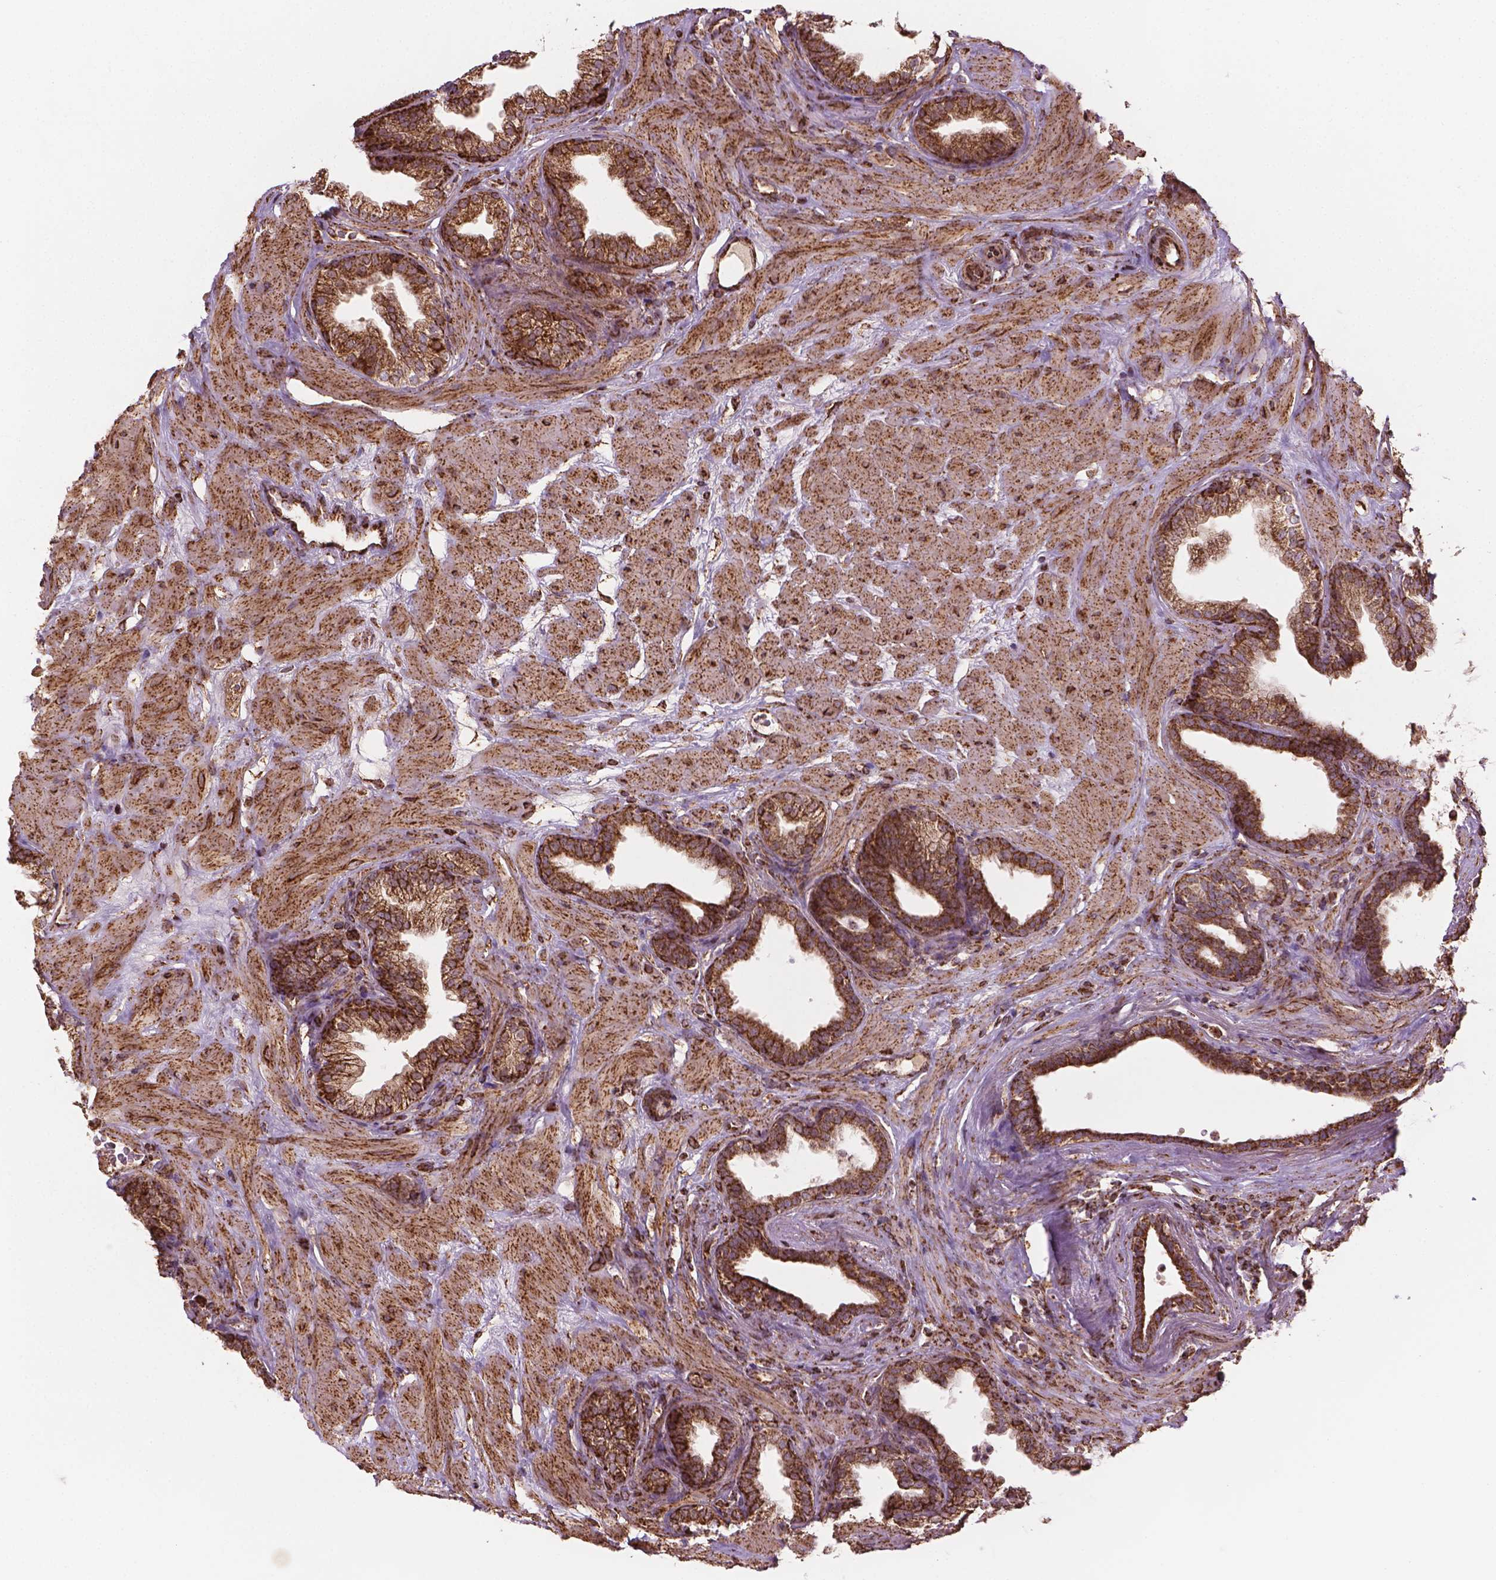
{"staining": {"intensity": "moderate", "quantity": "25%-75%", "location": "cytoplasmic/membranous"}, "tissue": "prostate", "cell_type": "Glandular cells", "image_type": "normal", "snomed": [{"axis": "morphology", "description": "Normal tissue, NOS"}, {"axis": "topography", "description": "Prostate"}], "caption": "IHC of normal human prostate demonstrates medium levels of moderate cytoplasmic/membranous positivity in approximately 25%-75% of glandular cells.", "gene": "HS3ST3A1", "patient": {"sex": "male", "age": 37}}